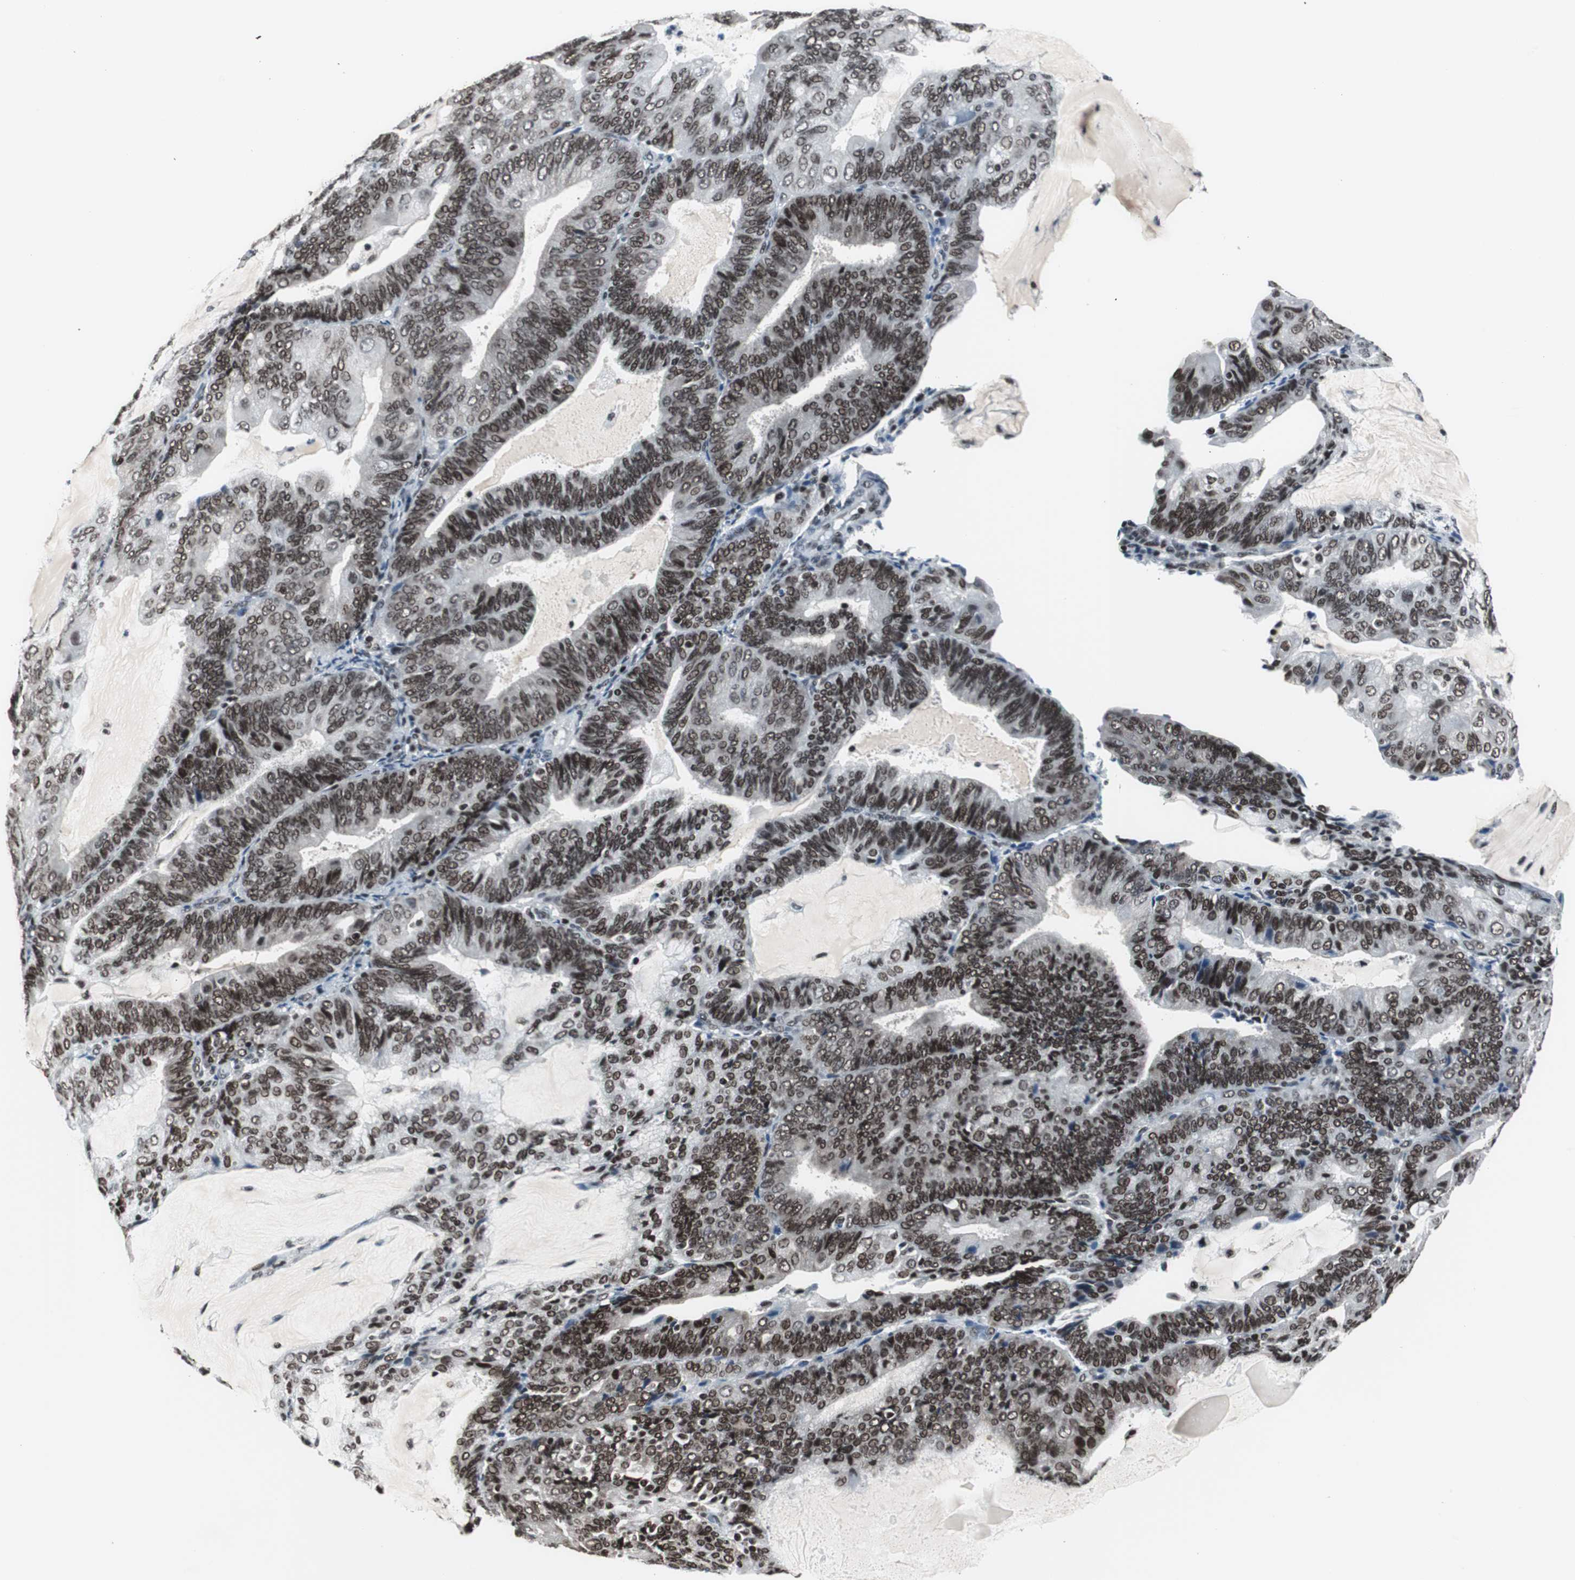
{"staining": {"intensity": "moderate", "quantity": ">75%", "location": "nuclear"}, "tissue": "endometrial cancer", "cell_type": "Tumor cells", "image_type": "cancer", "snomed": [{"axis": "morphology", "description": "Adenocarcinoma, NOS"}, {"axis": "topography", "description": "Endometrium"}], "caption": "Endometrial cancer tissue reveals moderate nuclear expression in approximately >75% of tumor cells, visualized by immunohistochemistry.", "gene": "RAD9A", "patient": {"sex": "female", "age": 81}}